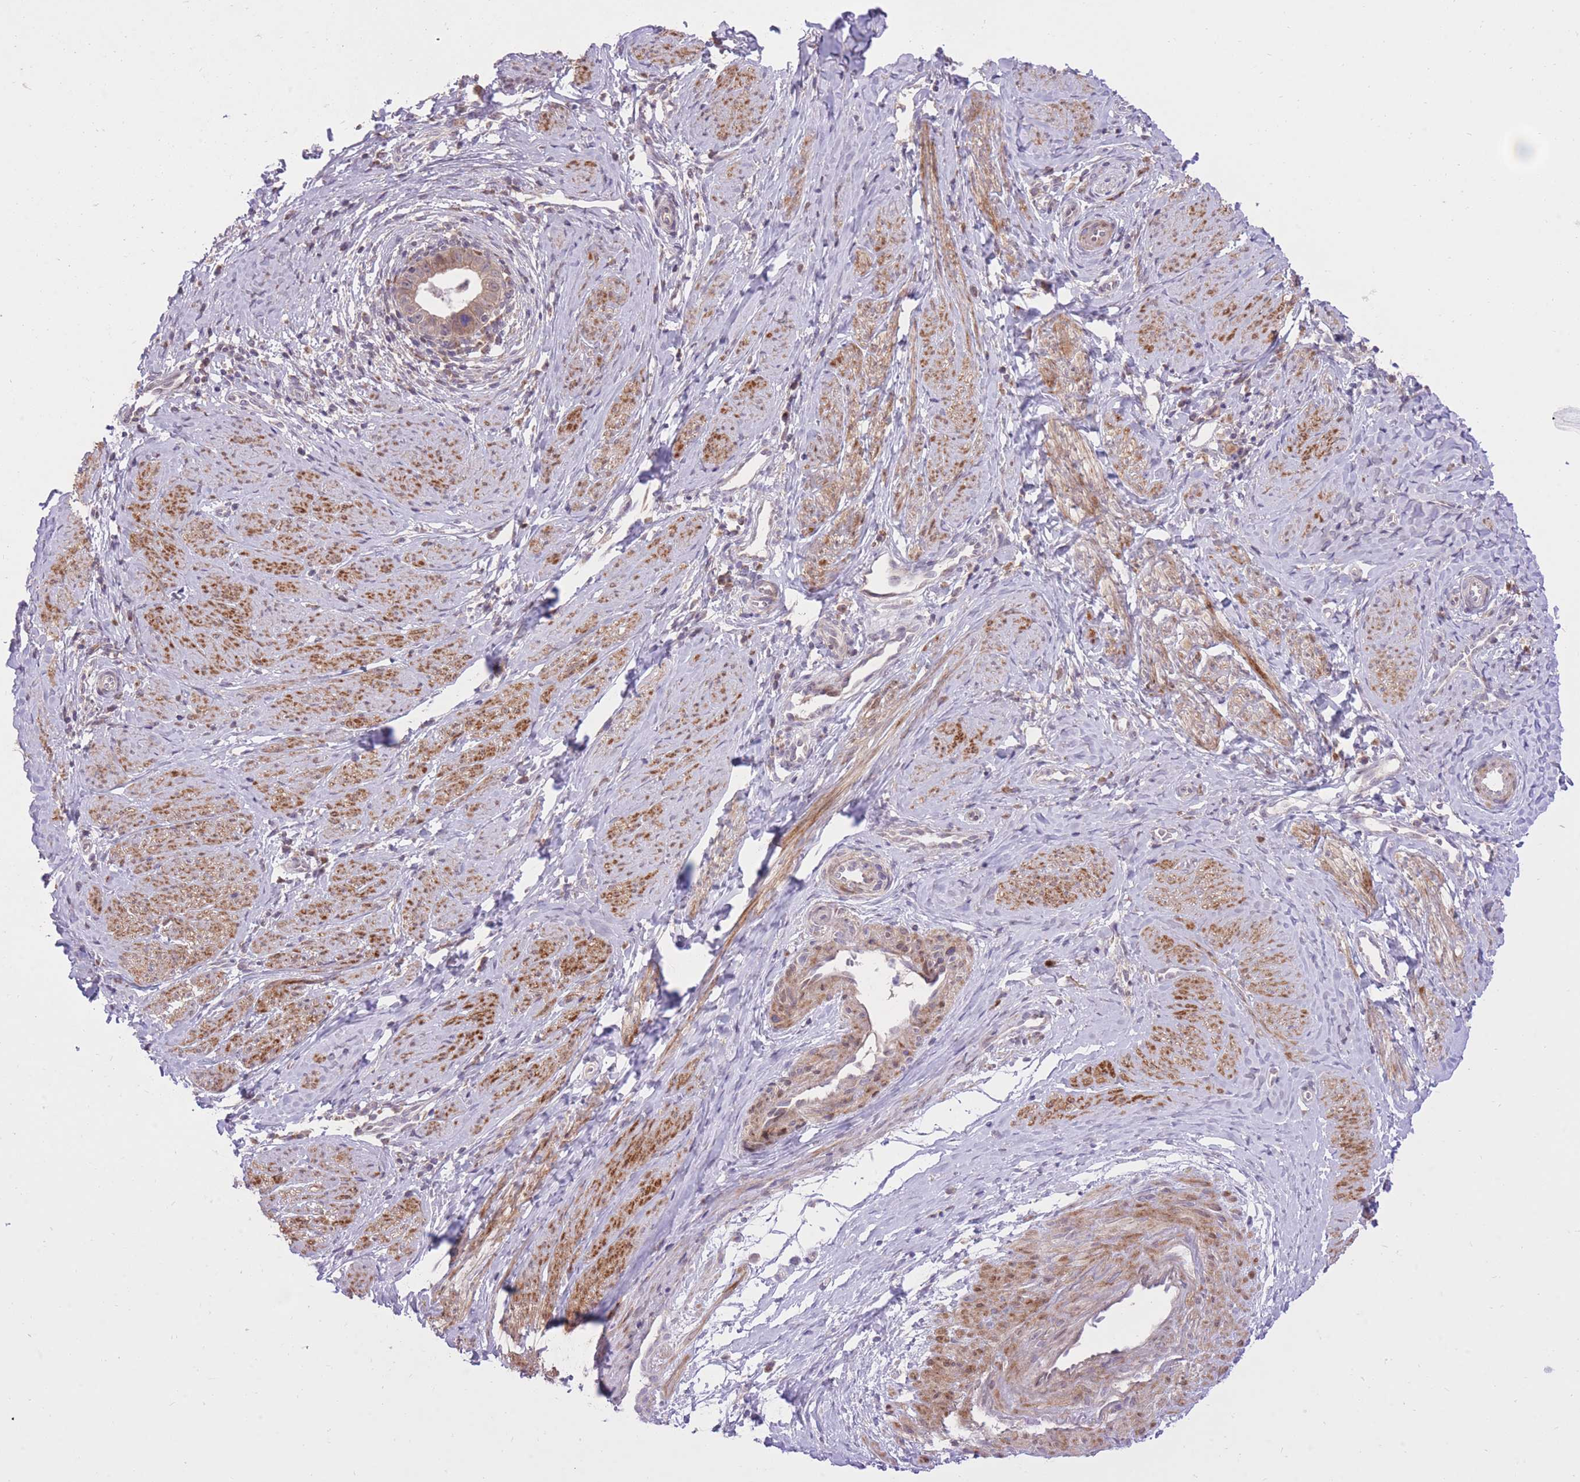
{"staining": {"intensity": "weak", "quantity": ">75%", "location": "cytoplasmic/membranous"}, "tissue": "cervical cancer", "cell_type": "Tumor cells", "image_type": "cancer", "snomed": [{"axis": "morphology", "description": "Adenocarcinoma, NOS"}, {"axis": "topography", "description": "Cervix"}], "caption": "Cervical cancer stained for a protein exhibits weak cytoplasmic/membranous positivity in tumor cells.", "gene": "SLC4A4", "patient": {"sex": "female", "age": 36}}